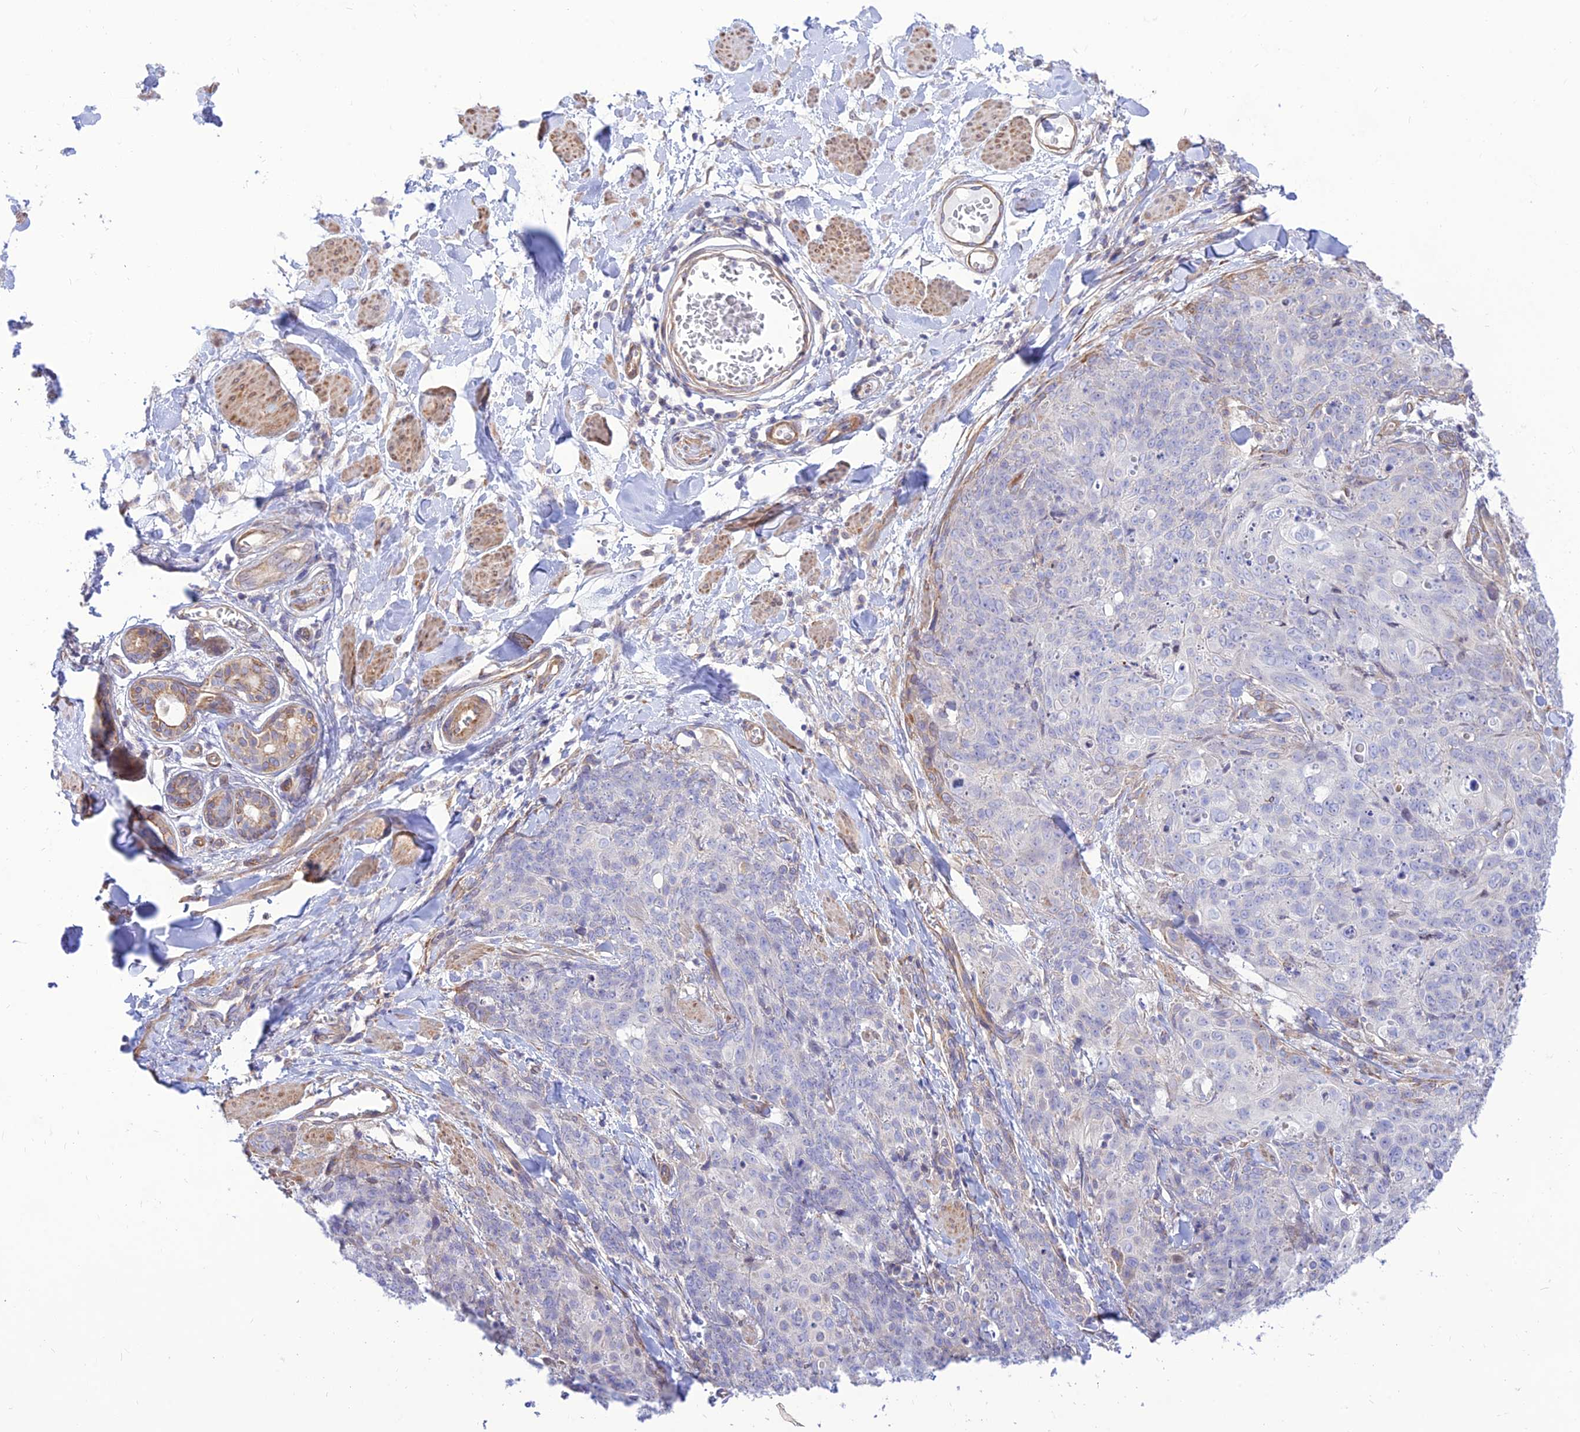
{"staining": {"intensity": "negative", "quantity": "none", "location": "none"}, "tissue": "skin cancer", "cell_type": "Tumor cells", "image_type": "cancer", "snomed": [{"axis": "morphology", "description": "Squamous cell carcinoma, NOS"}, {"axis": "topography", "description": "Skin"}, {"axis": "topography", "description": "Vulva"}], "caption": "Immunohistochemical staining of squamous cell carcinoma (skin) reveals no significant positivity in tumor cells.", "gene": "KCNAB1", "patient": {"sex": "female", "age": 85}}